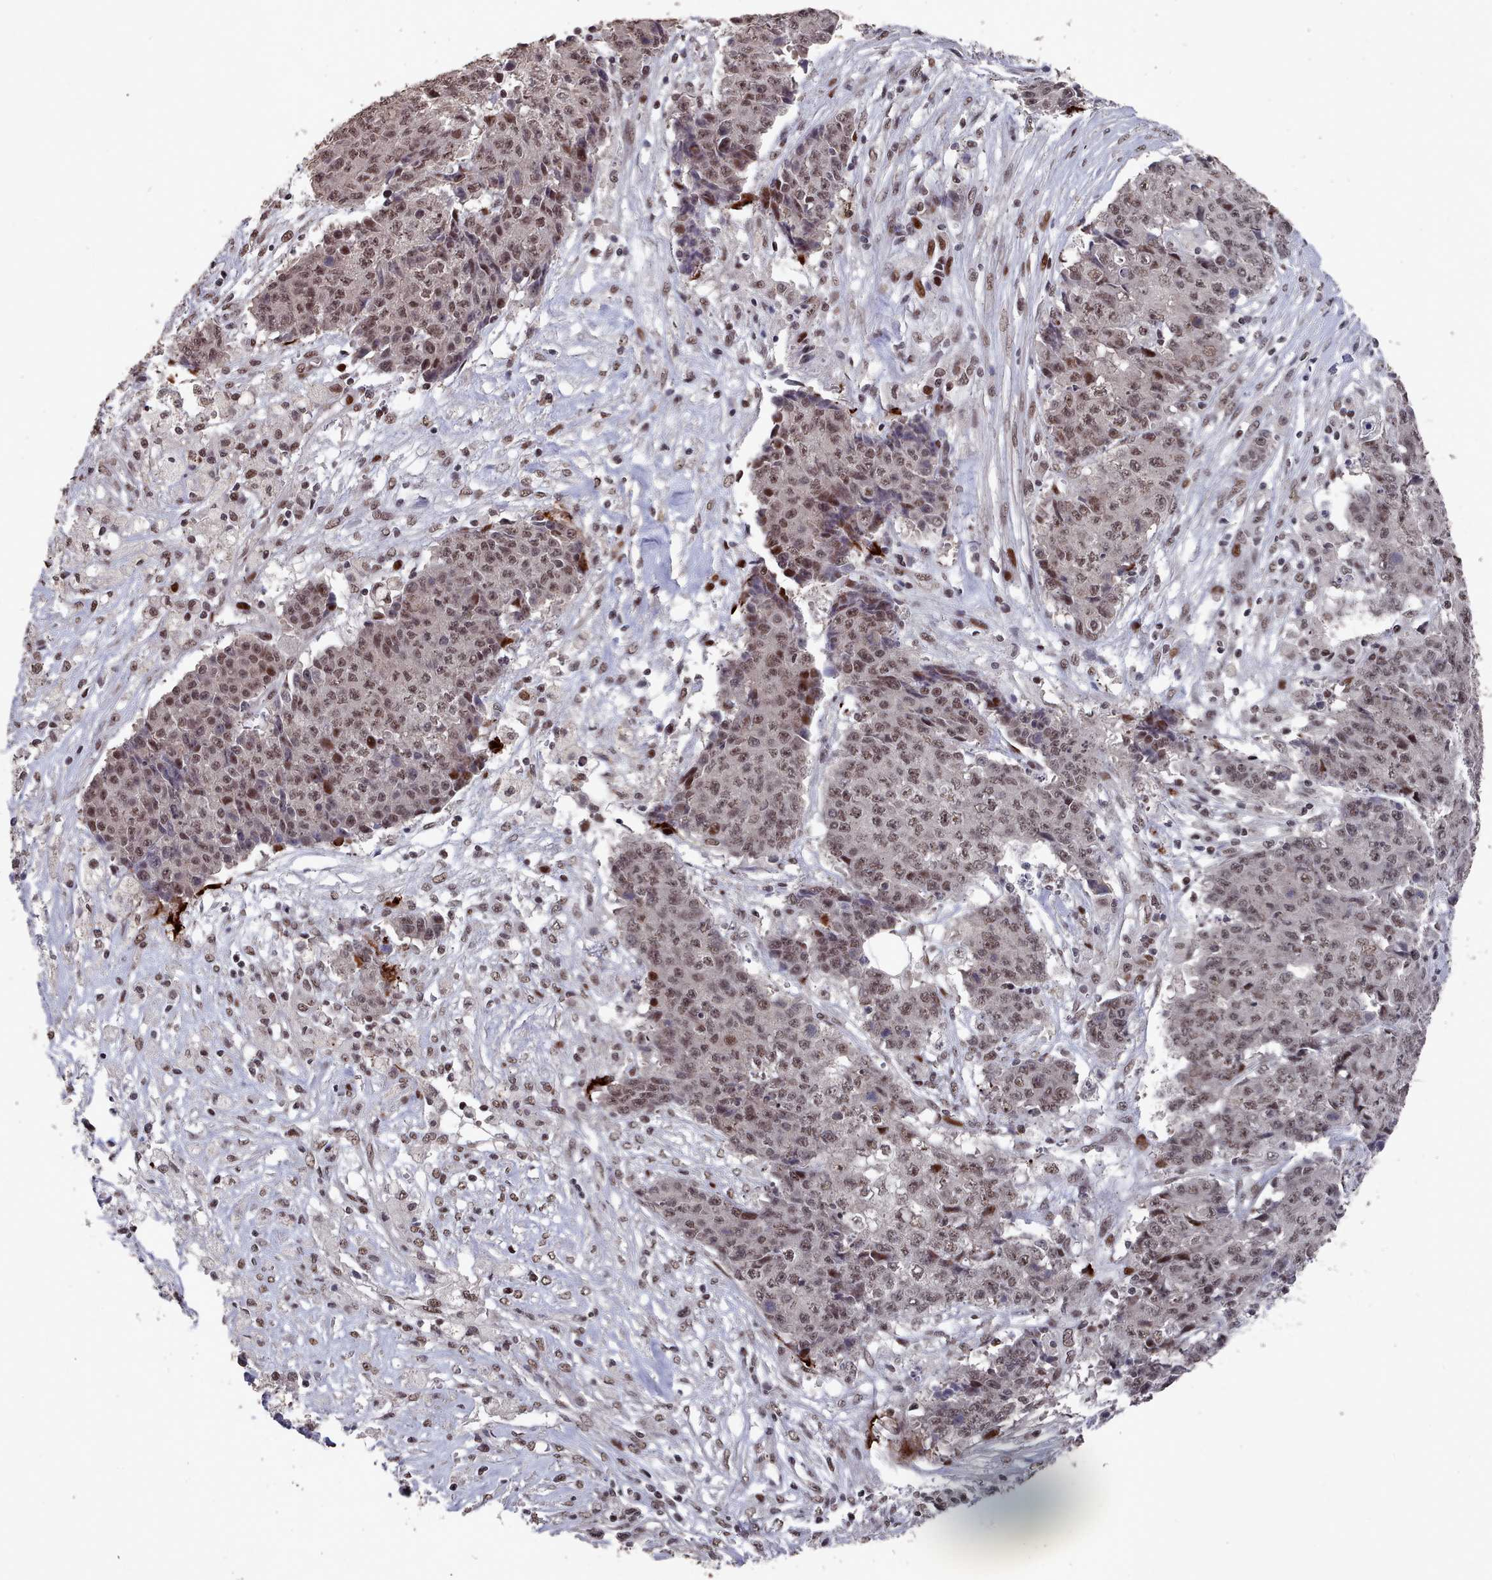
{"staining": {"intensity": "moderate", "quantity": ">75%", "location": "nuclear"}, "tissue": "ovarian cancer", "cell_type": "Tumor cells", "image_type": "cancer", "snomed": [{"axis": "morphology", "description": "Carcinoma, endometroid"}, {"axis": "topography", "description": "Ovary"}], "caption": "IHC of ovarian cancer reveals medium levels of moderate nuclear staining in about >75% of tumor cells. The staining is performed using DAB (3,3'-diaminobenzidine) brown chromogen to label protein expression. The nuclei are counter-stained blue using hematoxylin.", "gene": "PNRC2", "patient": {"sex": "female", "age": 42}}